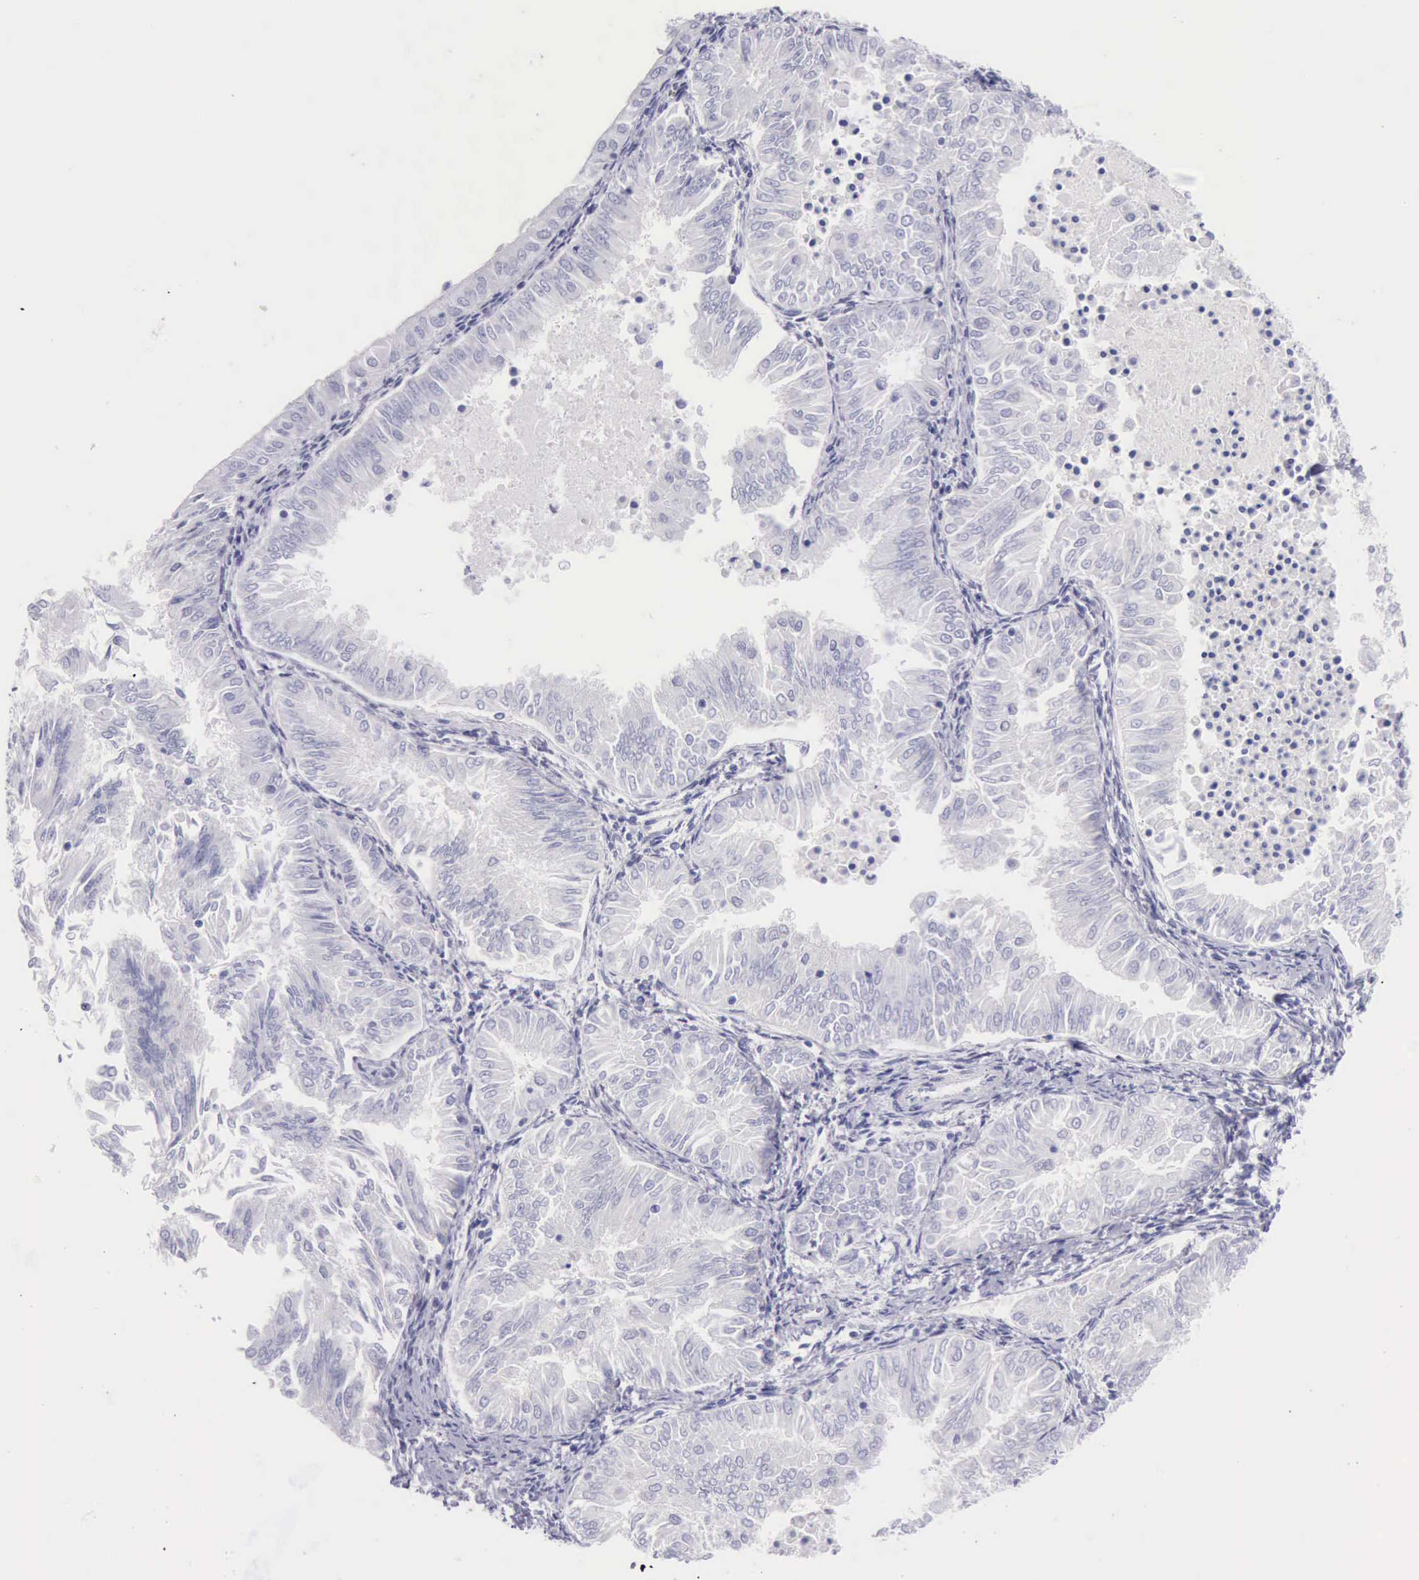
{"staining": {"intensity": "negative", "quantity": "none", "location": "none"}, "tissue": "endometrial cancer", "cell_type": "Tumor cells", "image_type": "cancer", "snomed": [{"axis": "morphology", "description": "Adenocarcinoma, NOS"}, {"axis": "topography", "description": "Endometrium"}], "caption": "Tumor cells show no significant protein staining in adenocarcinoma (endometrial).", "gene": "EP300", "patient": {"sex": "female", "age": 53}}